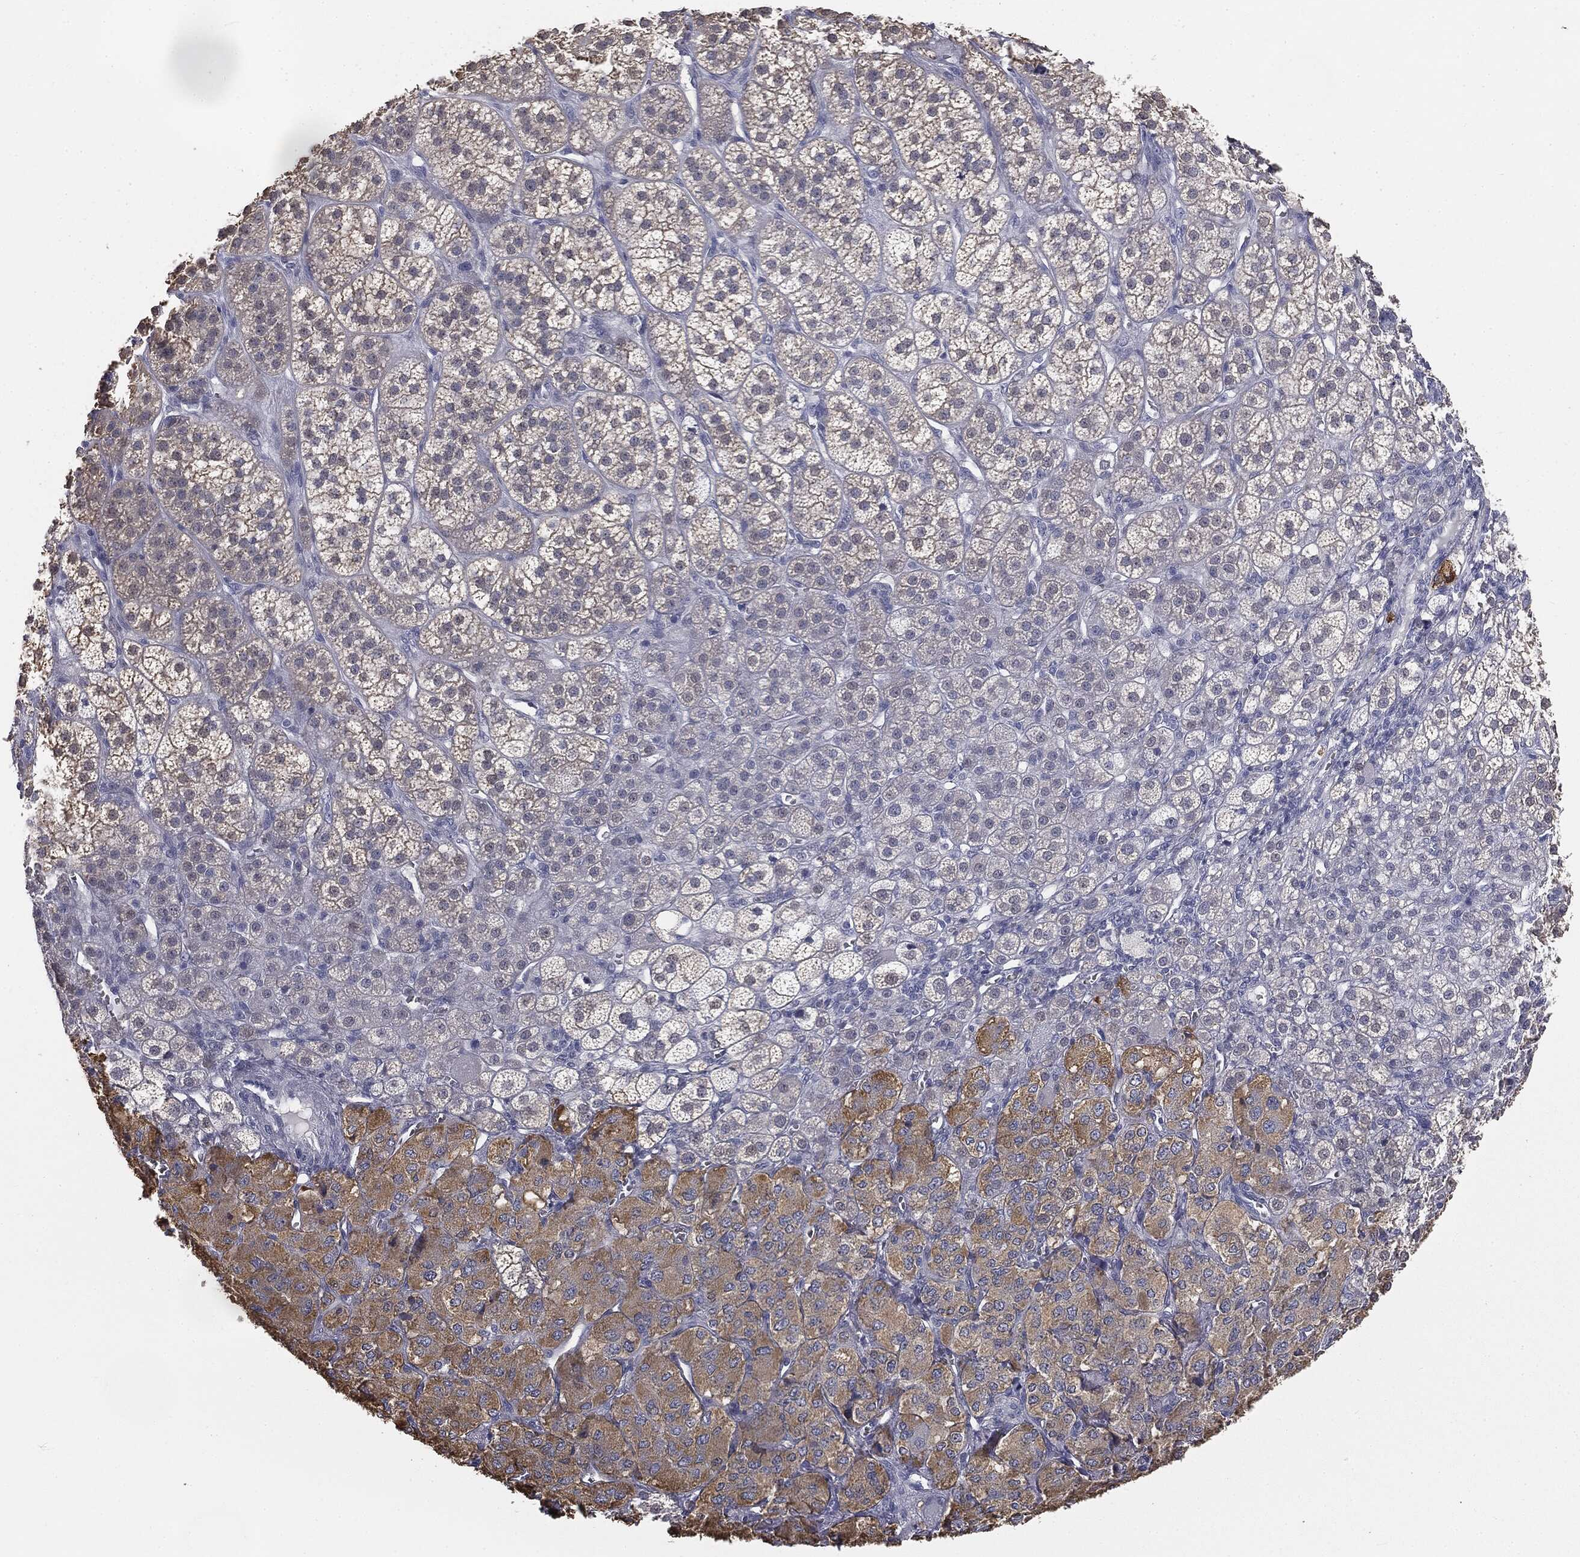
{"staining": {"intensity": "moderate", "quantity": "<25%", "location": "cytoplasmic/membranous"}, "tissue": "adrenal gland", "cell_type": "Glandular cells", "image_type": "normal", "snomed": [{"axis": "morphology", "description": "Normal tissue, NOS"}, {"axis": "topography", "description": "Adrenal gland"}], "caption": "The photomicrograph exhibits immunohistochemical staining of benign adrenal gland. There is moderate cytoplasmic/membranous staining is identified in about <25% of glandular cells. Immunohistochemistry stains the protein of interest in brown and the nuclei are stained blue.", "gene": "MUC5AC", "patient": {"sex": "female", "age": 60}}